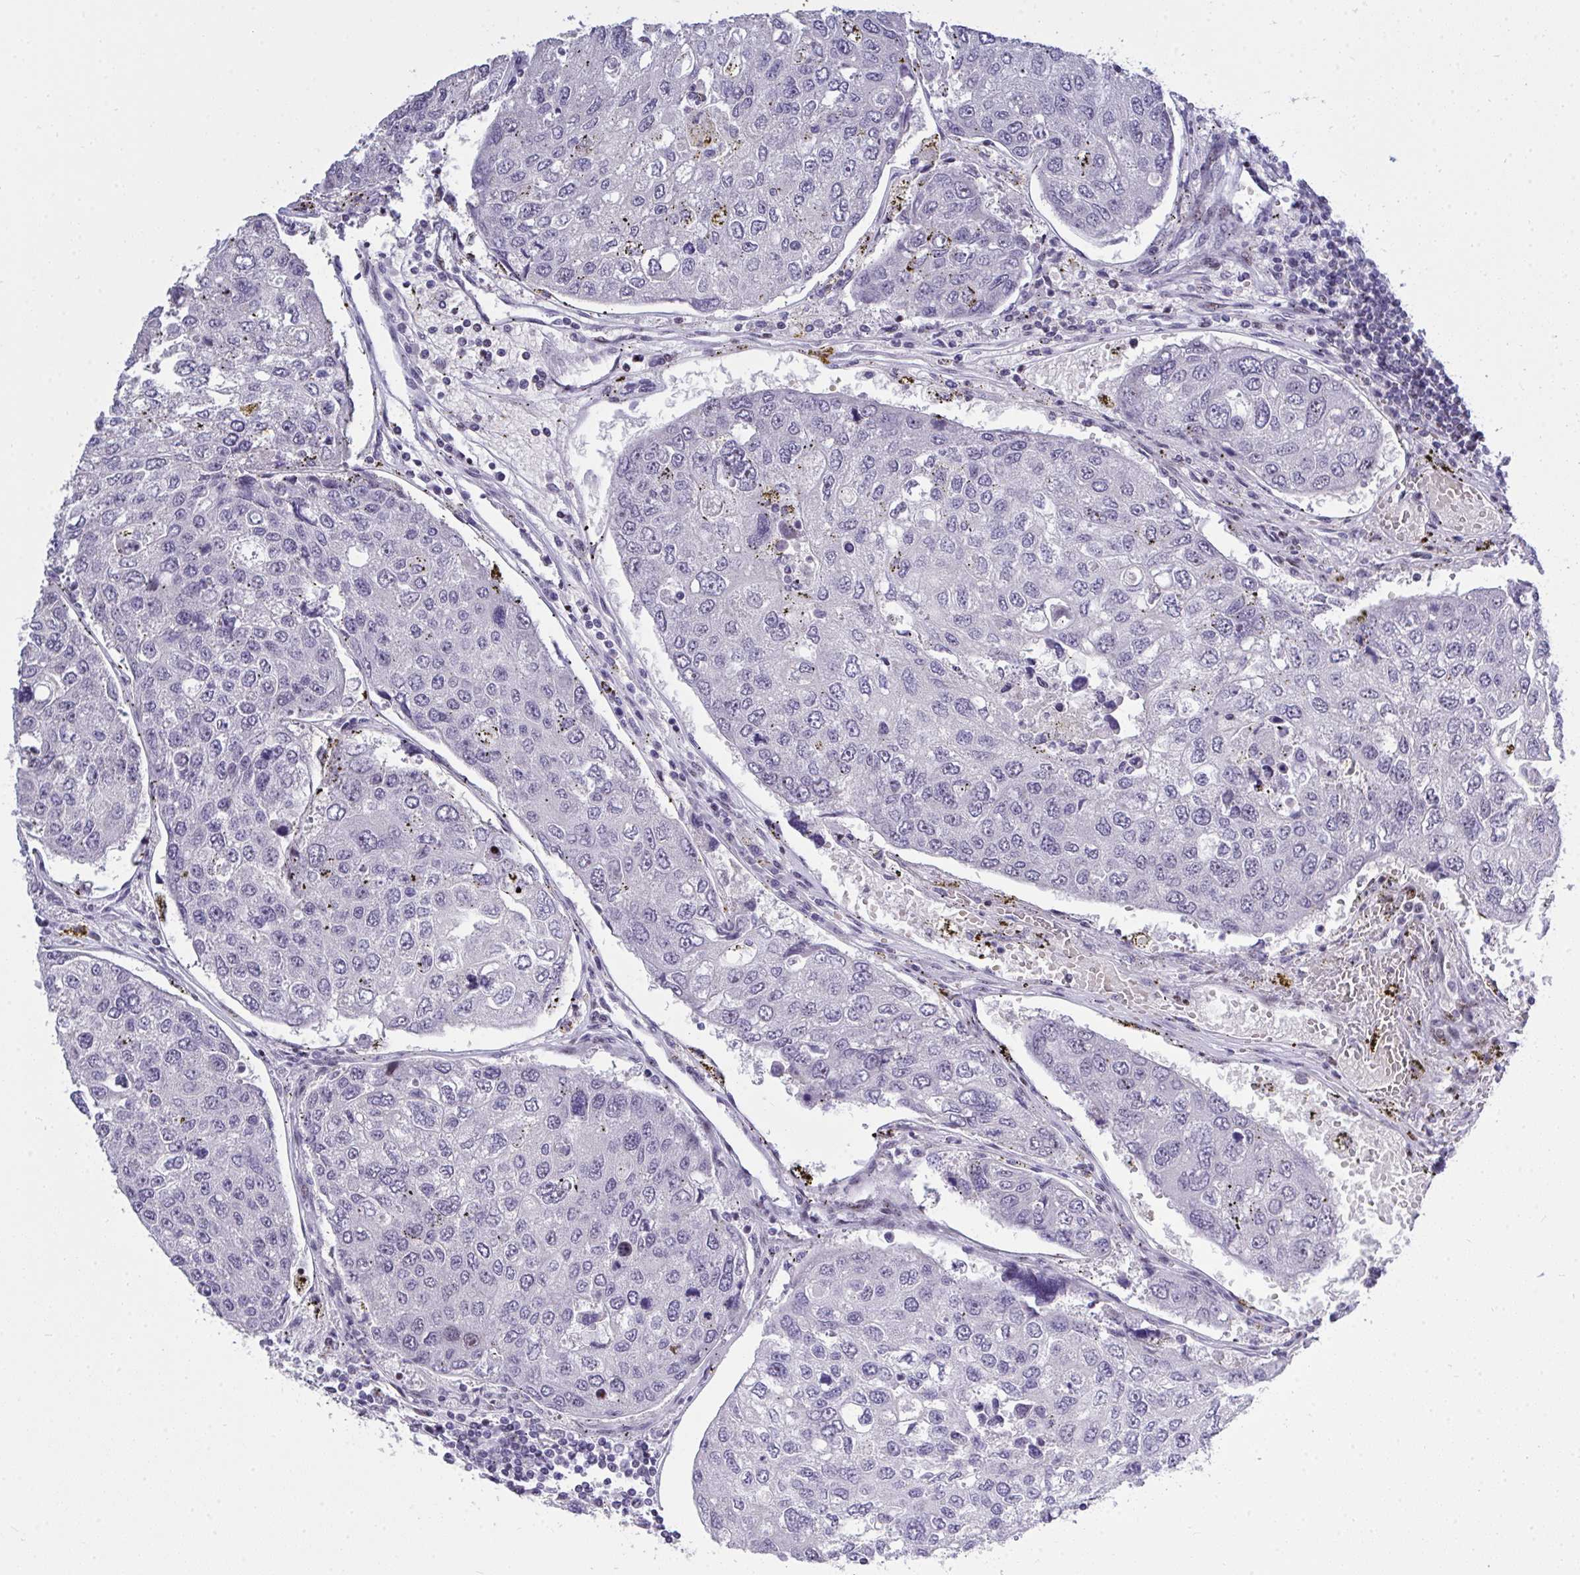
{"staining": {"intensity": "negative", "quantity": "none", "location": "none"}, "tissue": "urothelial cancer", "cell_type": "Tumor cells", "image_type": "cancer", "snomed": [{"axis": "morphology", "description": "Urothelial carcinoma, High grade"}, {"axis": "topography", "description": "Lymph node"}, {"axis": "topography", "description": "Urinary bladder"}], "caption": "There is no significant staining in tumor cells of high-grade urothelial carcinoma. (DAB immunohistochemistry (IHC) visualized using brightfield microscopy, high magnification).", "gene": "PLPPR3", "patient": {"sex": "male", "age": 51}}